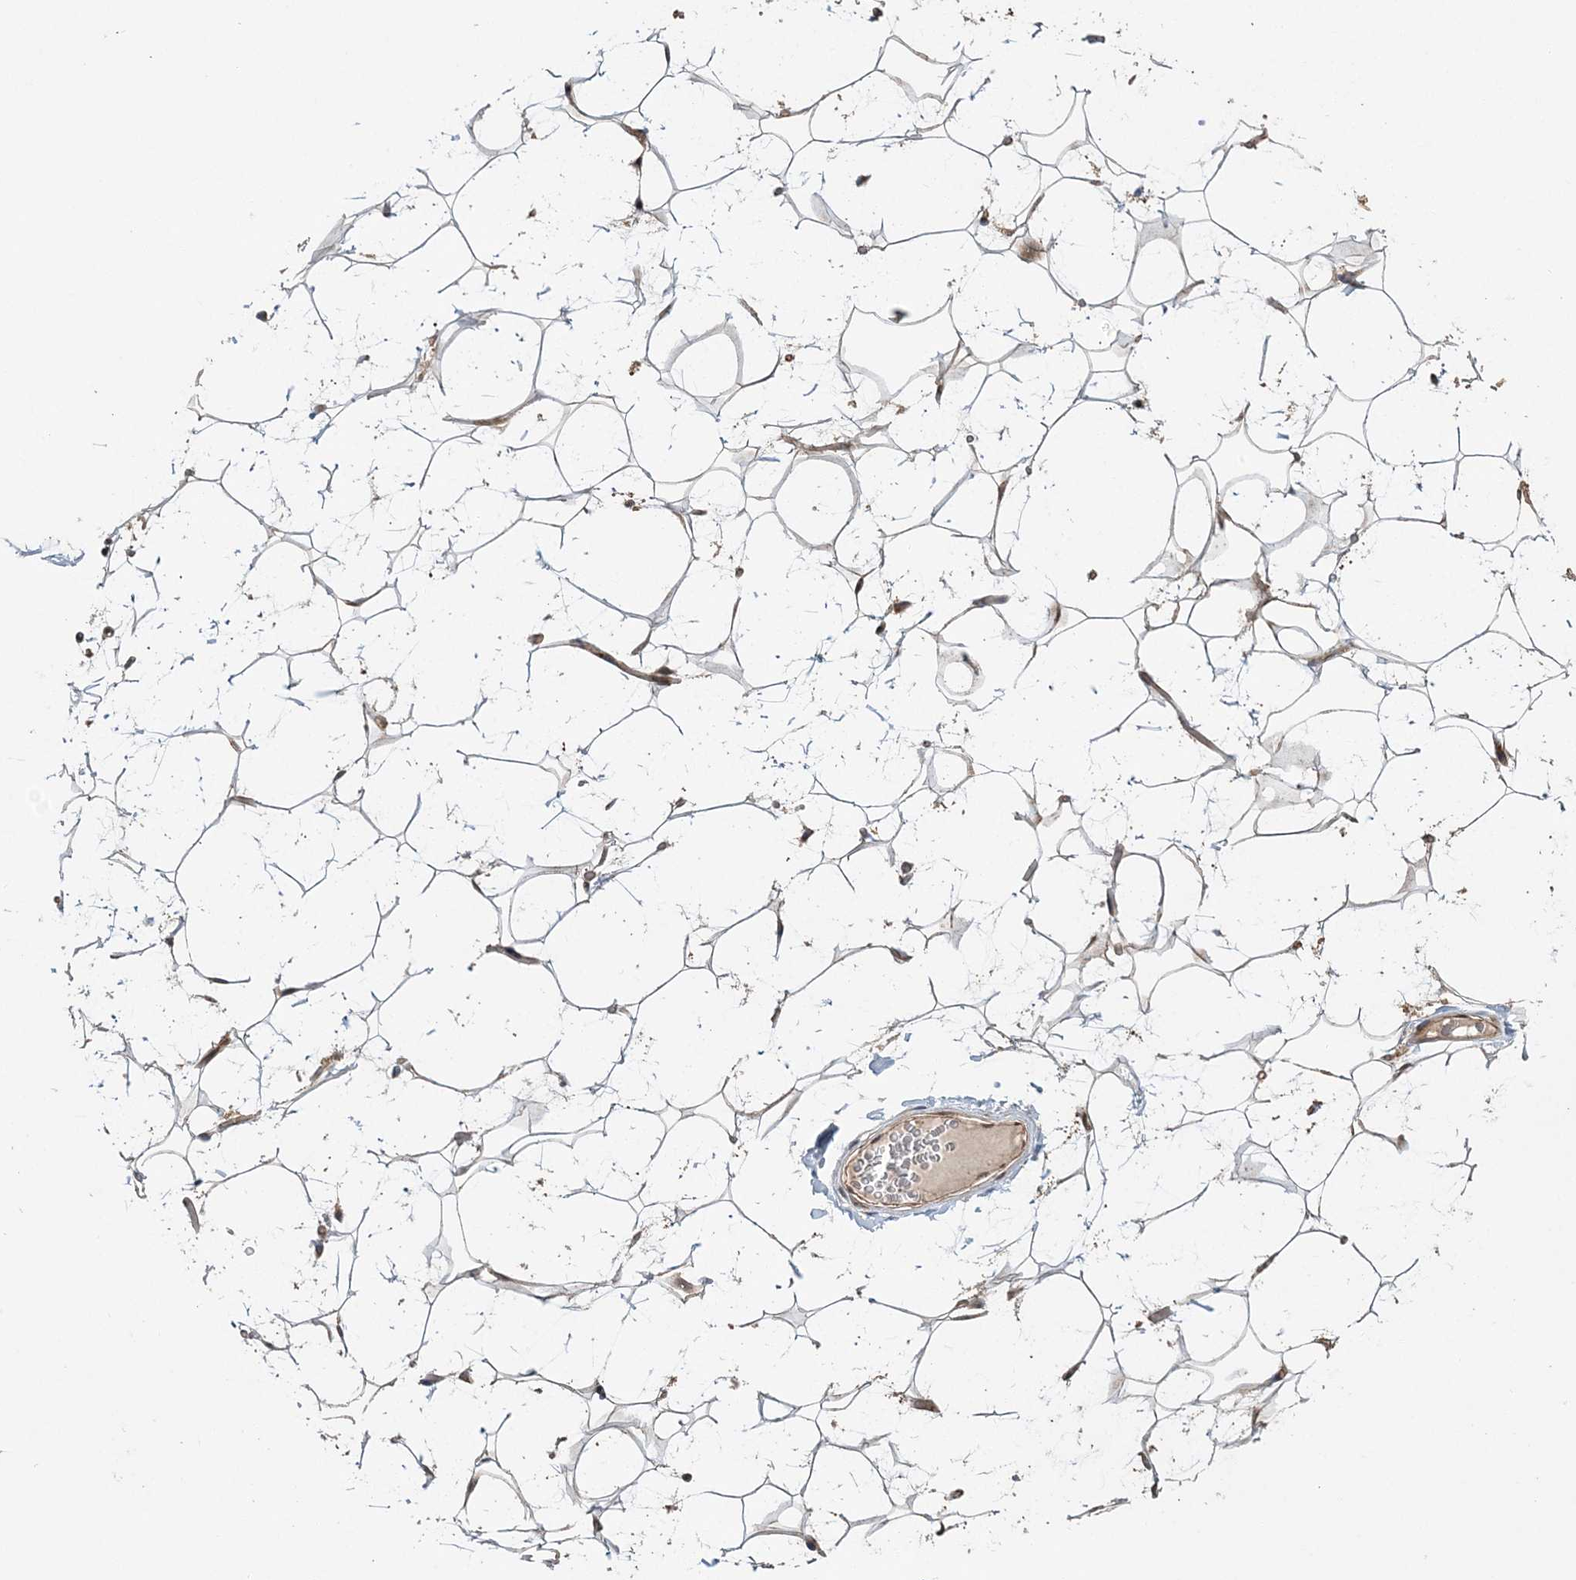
{"staining": {"intensity": "weak", "quantity": ">75%", "location": "cytoplasmic/membranous"}, "tissue": "adipose tissue", "cell_type": "Adipocytes", "image_type": "normal", "snomed": [{"axis": "morphology", "description": "Normal tissue, NOS"}, {"axis": "topography", "description": "Breast"}], "caption": "Human adipose tissue stained for a protein (brown) demonstrates weak cytoplasmic/membranous positive expression in about >75% of adipocytes.", "gene": "UBTD2", "patient": {"sex": "female", "age": 26}}